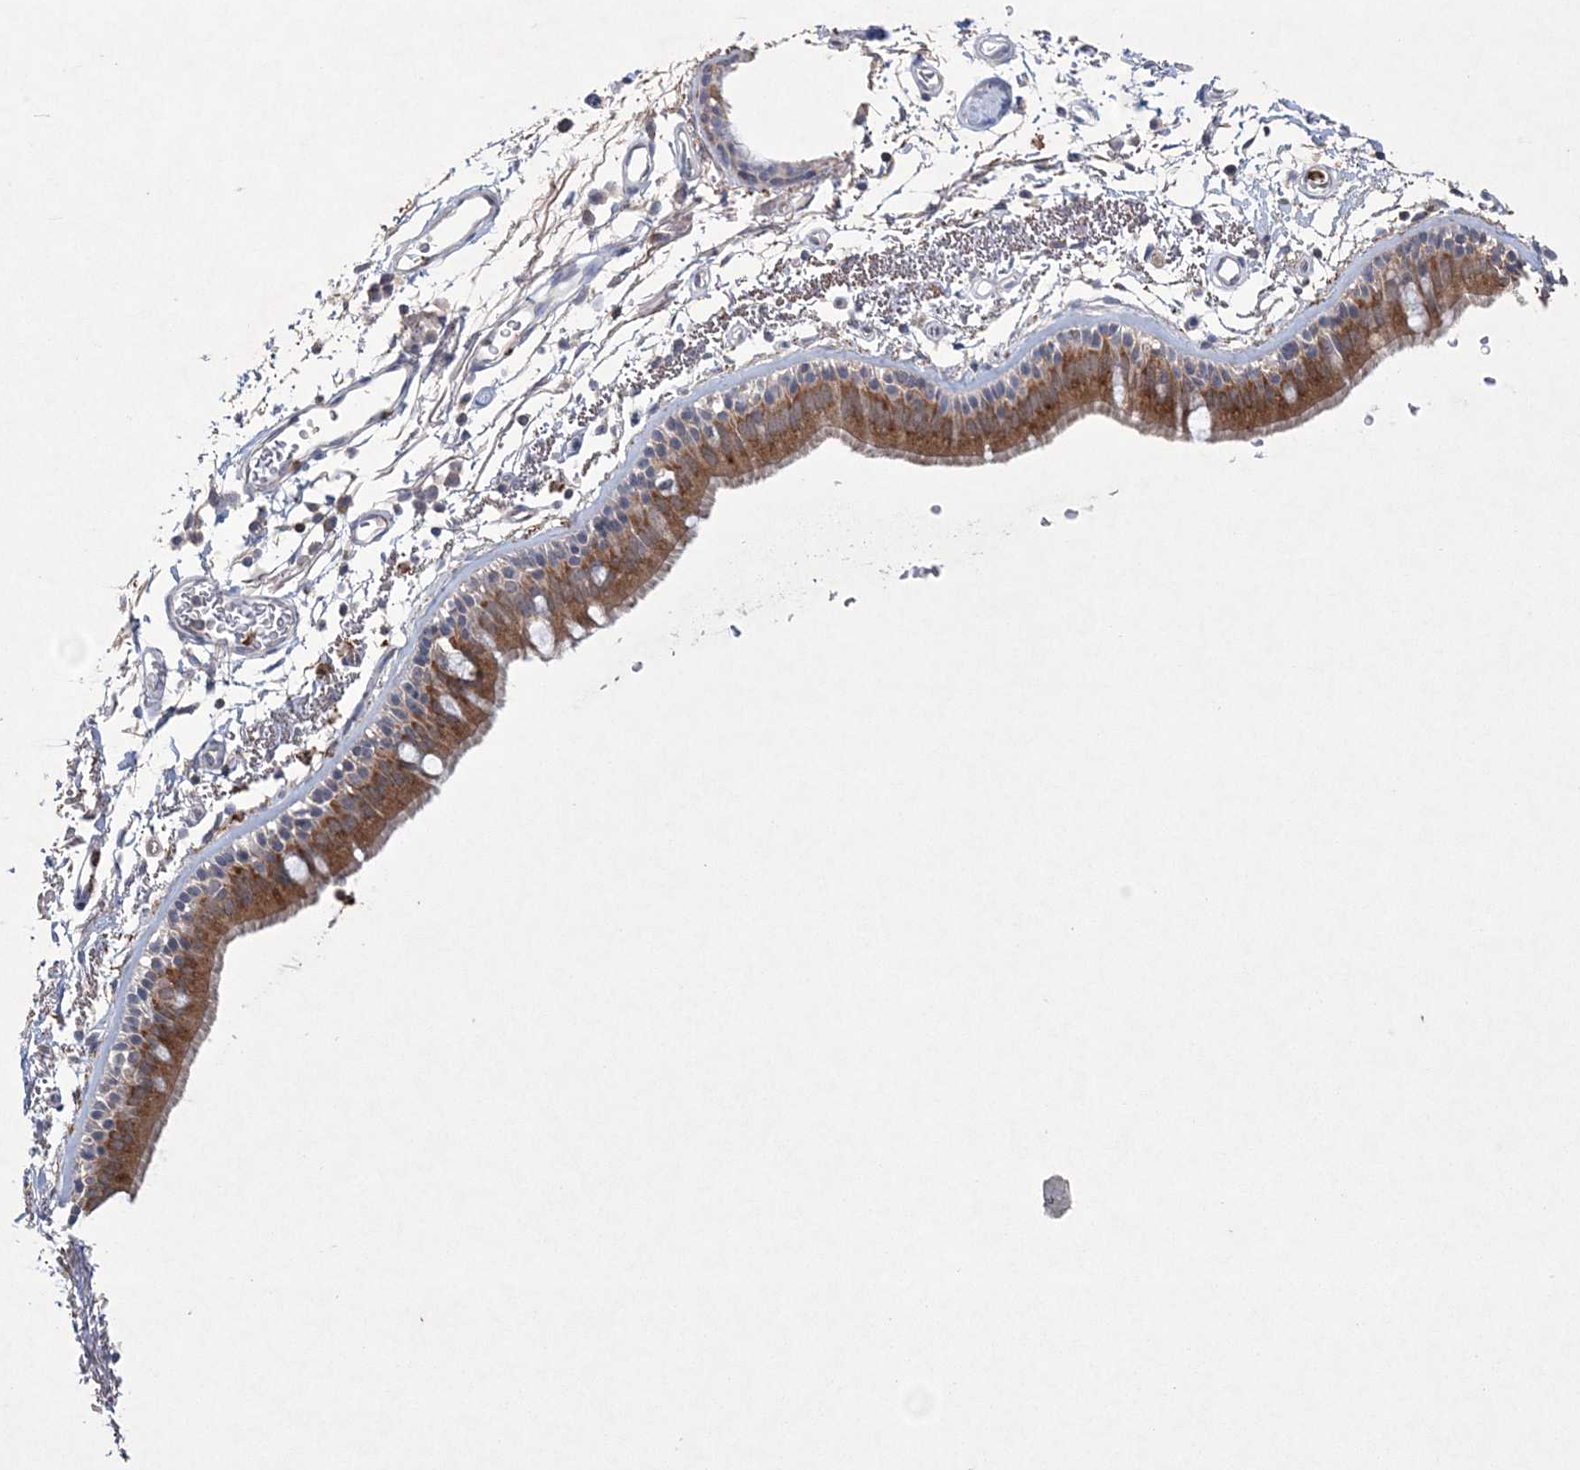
{"staining": {"intensity": "moderate", "quantity": ">75%", "location": "cytoplasmic/membranous"}, "tissue": "bronchus", "cell_type": "Respiratory epithelial cells", "image_type": "normal", "snomed": [{"axis": "morphology", "description": "Normal tissue, NOS"}, {"axis": "topography", "description": "Lymph node"}, {"axis": "topography", "description": "Bronchus"}], "caption": "Respiratory epithelial cells exhibit medium levels of moderate cytoplasmic/membranous expression in about >75% of cells in unremarkable human bronchus. (brown staining indicates protein expression, while blue staining denotes nuclei).", "gene": "DPCD", "patient": {"sex": "female", "age": 70}}